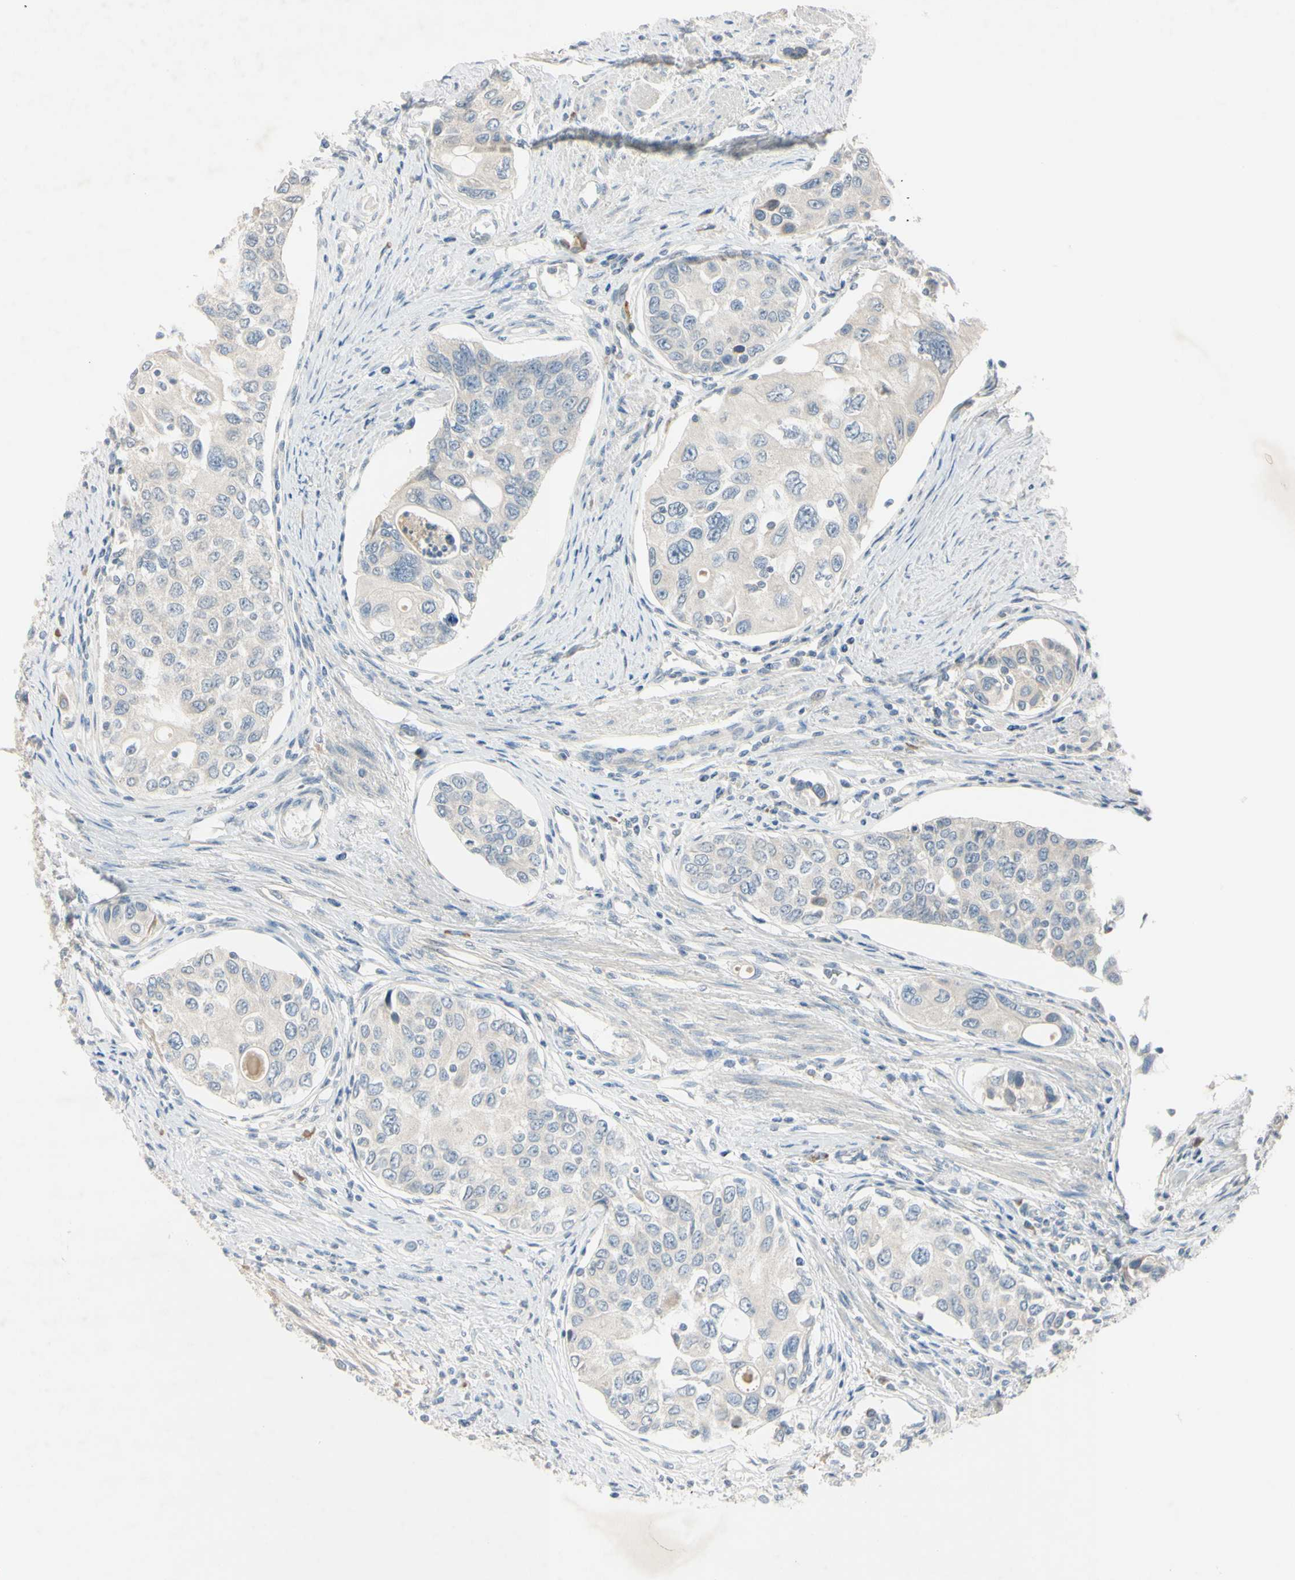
{"staining": {"intensity": "negative", "quantity": "none", "location": "none"}, "tissue": "urothelial cancer", "cell_type": "Tumor cells", "image_type": "cancer", "snomed": [{"axis": "morphology", "description": "Urothelial carcinoma, High grade"}, {"axis": "topography", "description": "Urinary bladder"}], "caption": "High magnification brightfield microscopy of urothelial cancer stained with DAB (3,3'-diaminobenzidine) (brown) and counterstained with hematoxylin (blue): tumor cells show no significant positivity. (DAB (3,3'-diaminobenzidine) immunohistochemistry (IHC), high magnification).", "gene": "AATK", "patient": {"sex": "female", "age": 56}}